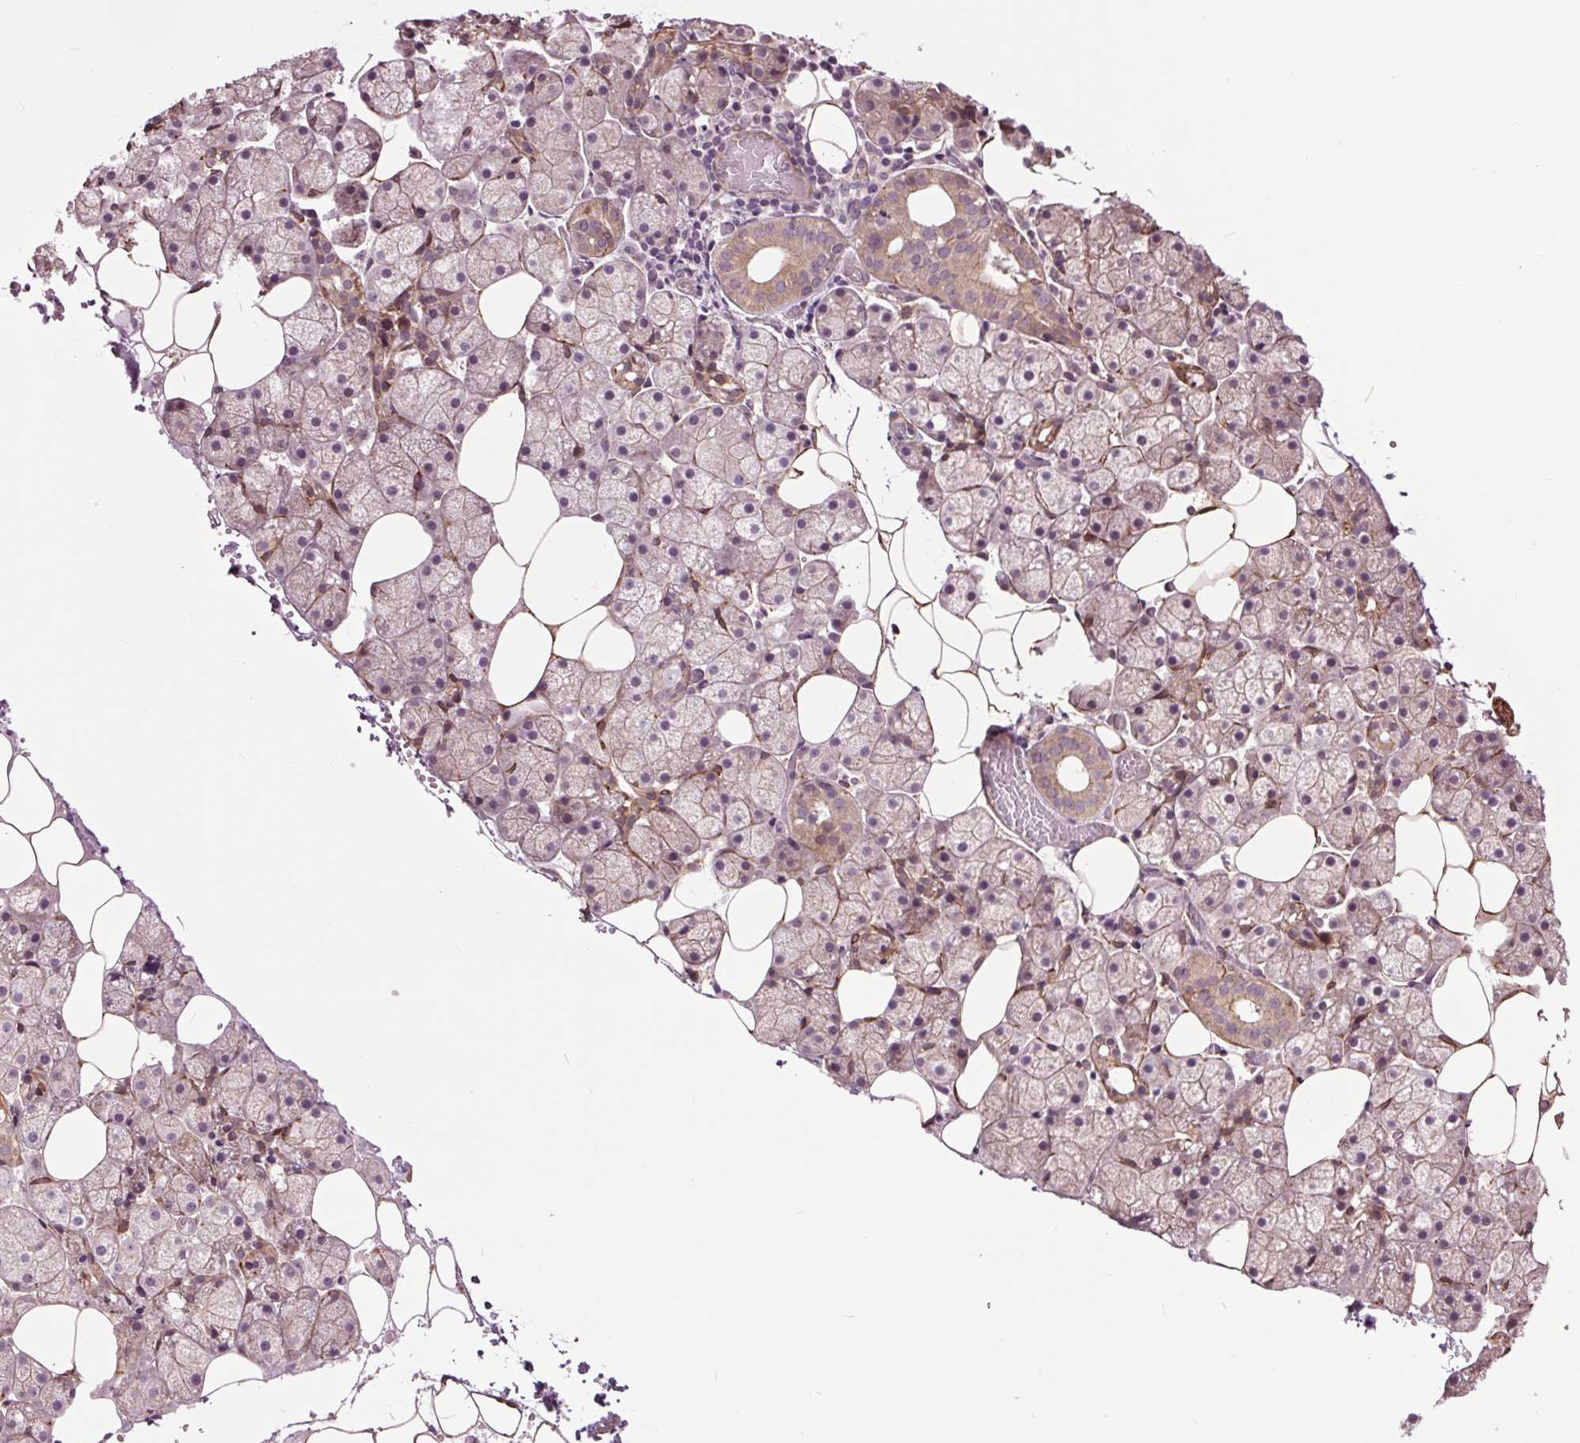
{"staining": {"intensity": "moderate", "quantity": "<25%", "location": "cytoplasmic/membranous"}, "tissue": "salivary gland", "cell_type": "Glandular cells", "image_type": "normal", "snomed": [{"axis": "morphology", "description": "Normal tissue, NOS"}, {"axis": "topography", "description": "Salivary gland"}], "caption": "This histopathology image demonstrates IHC staining of normal human salivary gland, with low moderate cytoplasmic/membranous positivity in about <25% of glandular cells.", "gene": "HAUS5", "patient": {"sex": "male", "age": 38}}